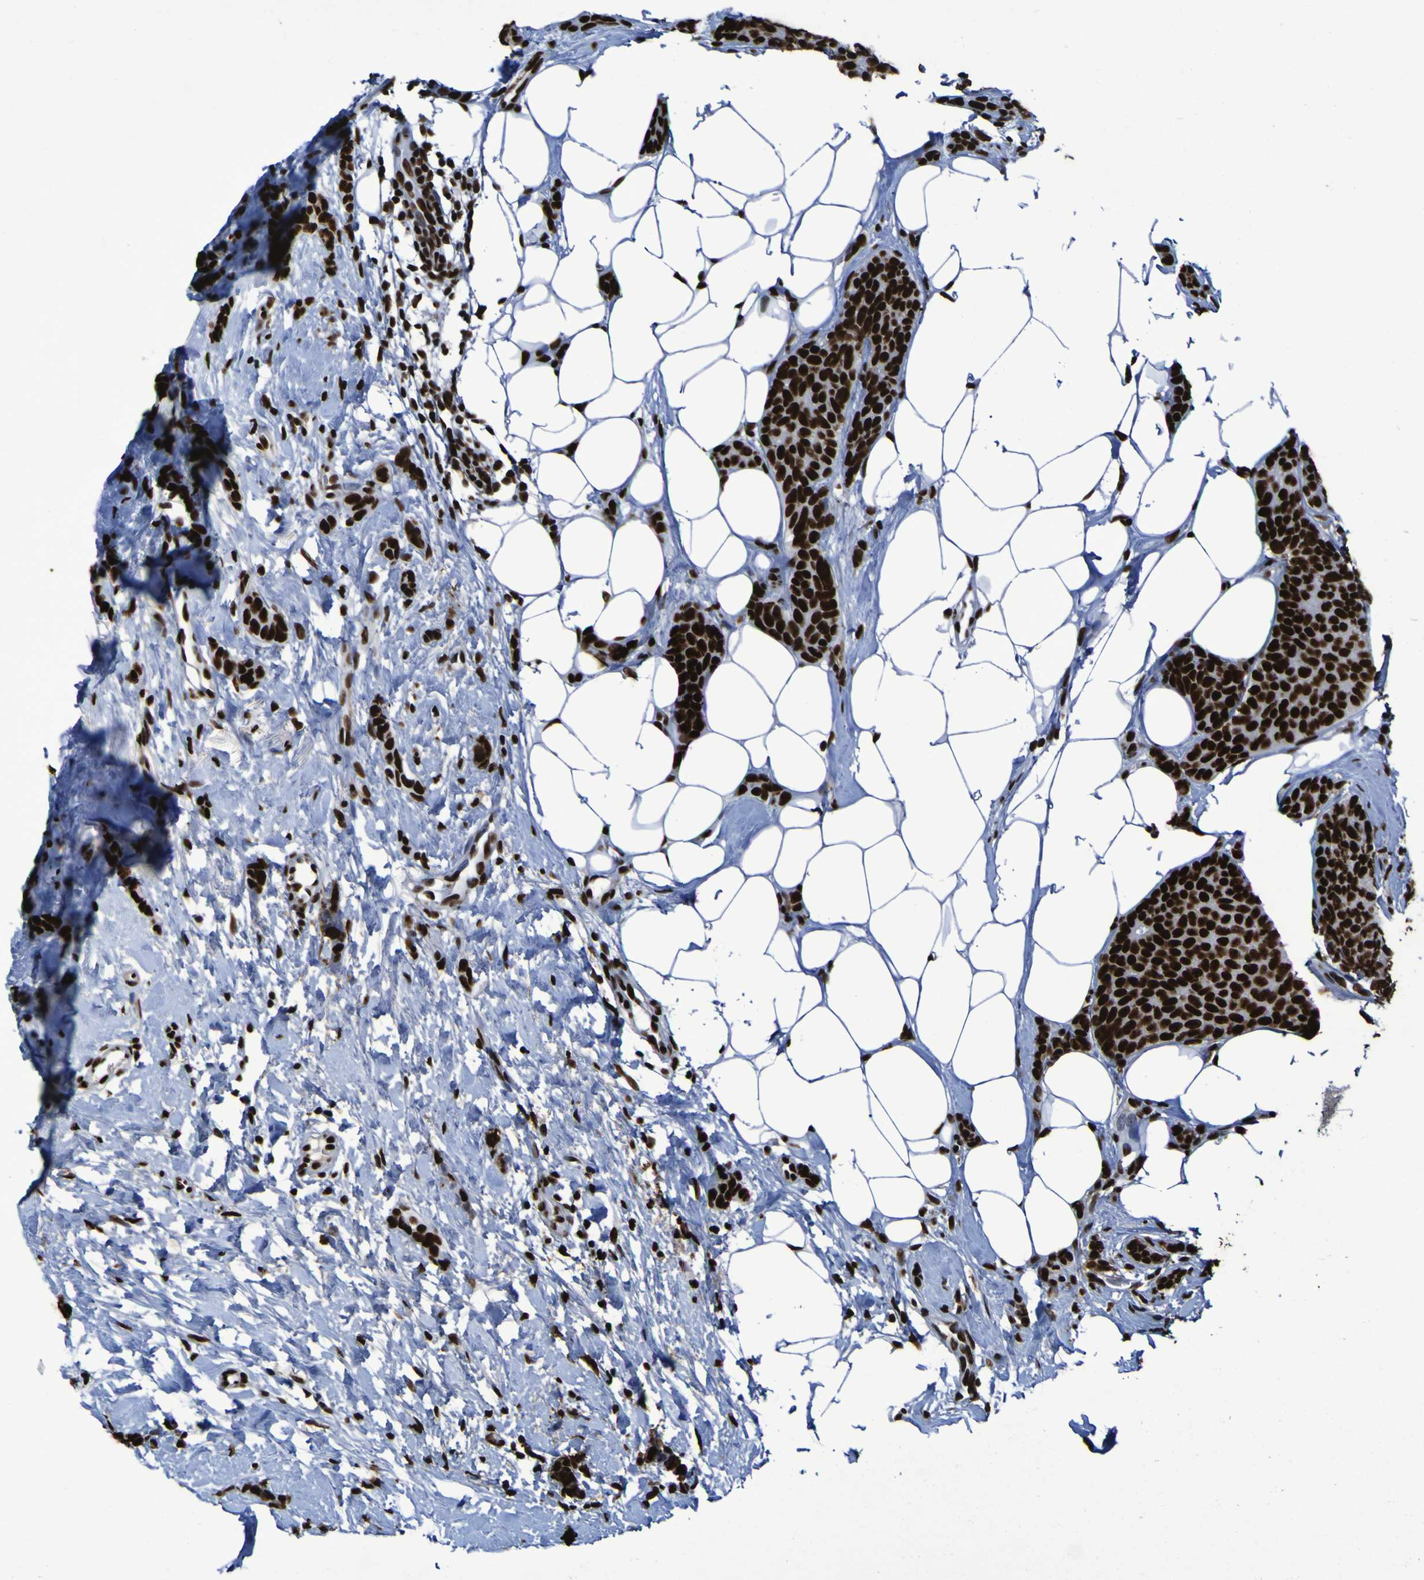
{"staining": {"intensity": "strong", "quantity": ">75%", "location": "nuclear"}, "tissue": "breast cancer", "cell_type": "Tumor cells", "image_type": "cancer", "snomed": [{"axis": "morphology", "description": "Lobular carcinoma"}, {"axis": "topography", "description": "Skin"}, {"axis": "topography", "description": "Breast"}], "caption": "Strong nuclear expression is appreciated in about >75% of tumor cells in breast cancer. Nuclei are stained in blue.", "gene": "NPM1", "patient": {"sex": "female", "age": 46}}